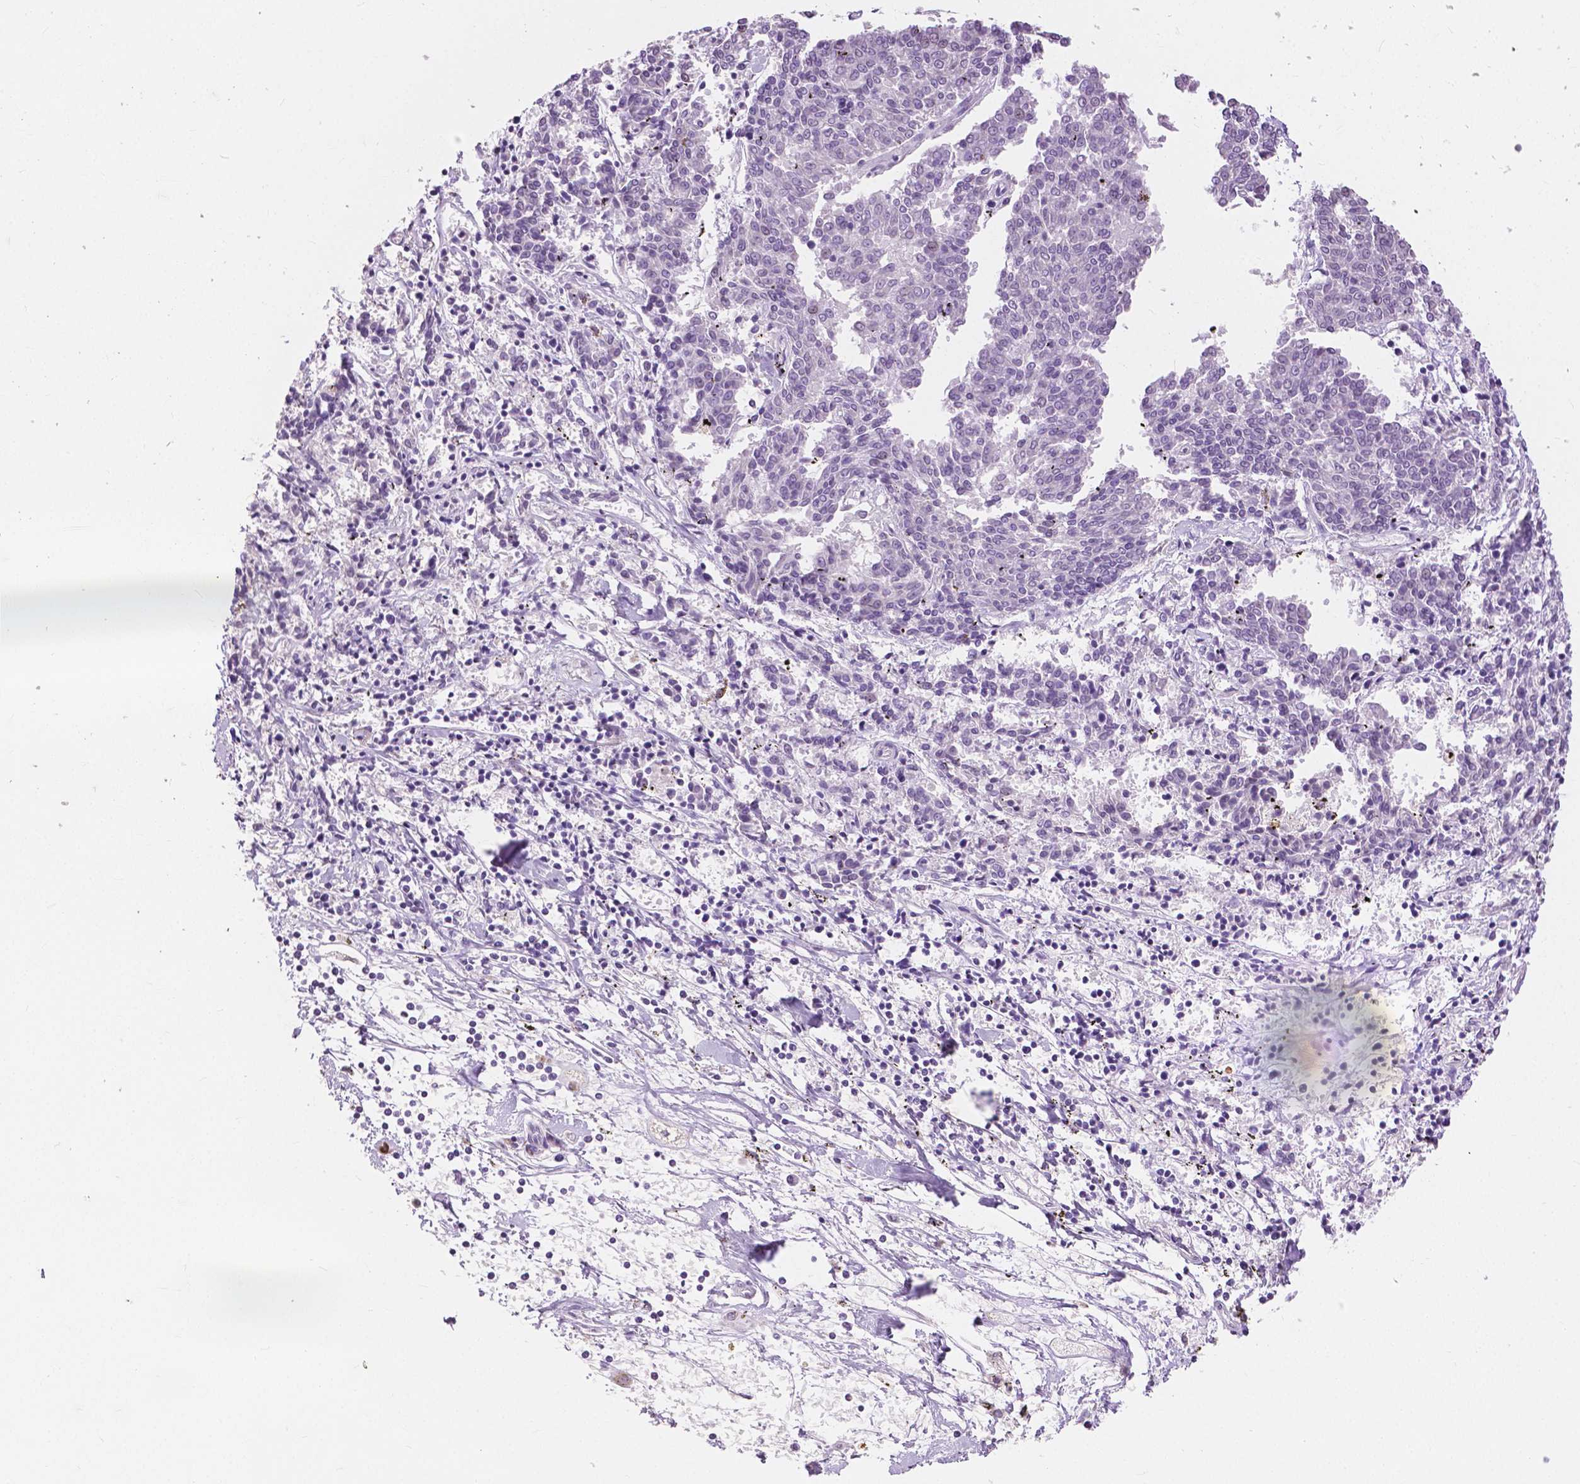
{"staining": {"intensity": "negative", "quantity": "none", "location": "none"}, "tissue": "melanoma", "cell_type": "Tumor cells", "image_type": "cancer", "snomed": [{"axis": "morphology", "description": "Malignant melanoma, NOS"}, {"axis": "topography", "description": "Skin"}], "caption": "Immunohistochemical staining of malignant melanoma exhibits no significant staining in tumor cells.", "gene": "CXCR2", "patient": {"sex": "female", "age": 72}}